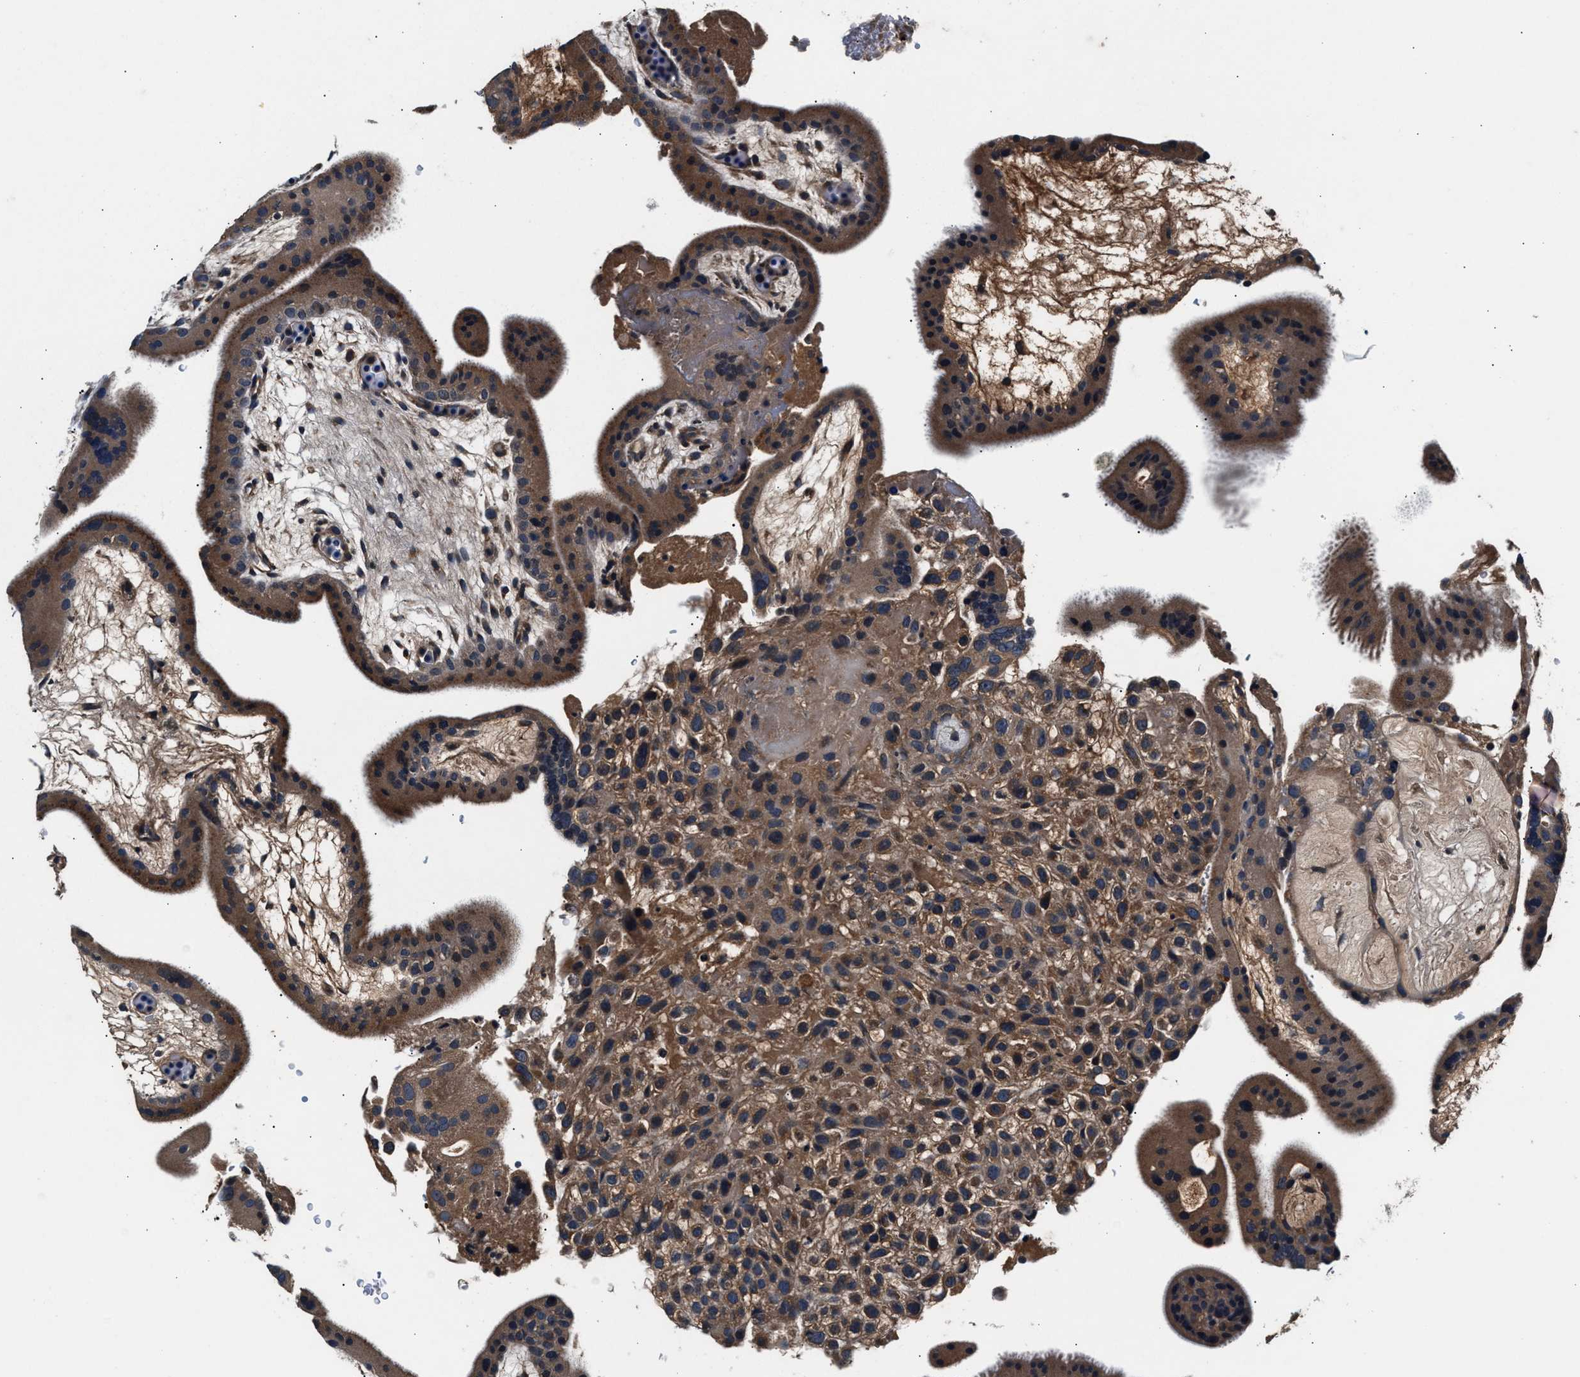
{"staining": {"intensity": "moderate", "quantity": ">75%", "location": "cytoplasmic/membranous"}, "tissue": "placenta", "cell_type": "Decidual cells", "image_type": "normal", "snomed": [{"axis": "morphology", "description": "Normal tissue, NOS"}, {"axis": "topography", "description": "Placenta"}], "caption": "Immunohistochemical staining of normal placenta shows >75% levels of moderate cytoplasmic/membranous protein staining in approximately >75% of decidual cells. The protein is stained brown, and the nuclei are stained in blue (DAB (3,3'-diaminobenzidine) IHC with brightfield microscopy, high magnification).", "gene": "IMMT", "patient": {"sex": "female", "age": 19}}